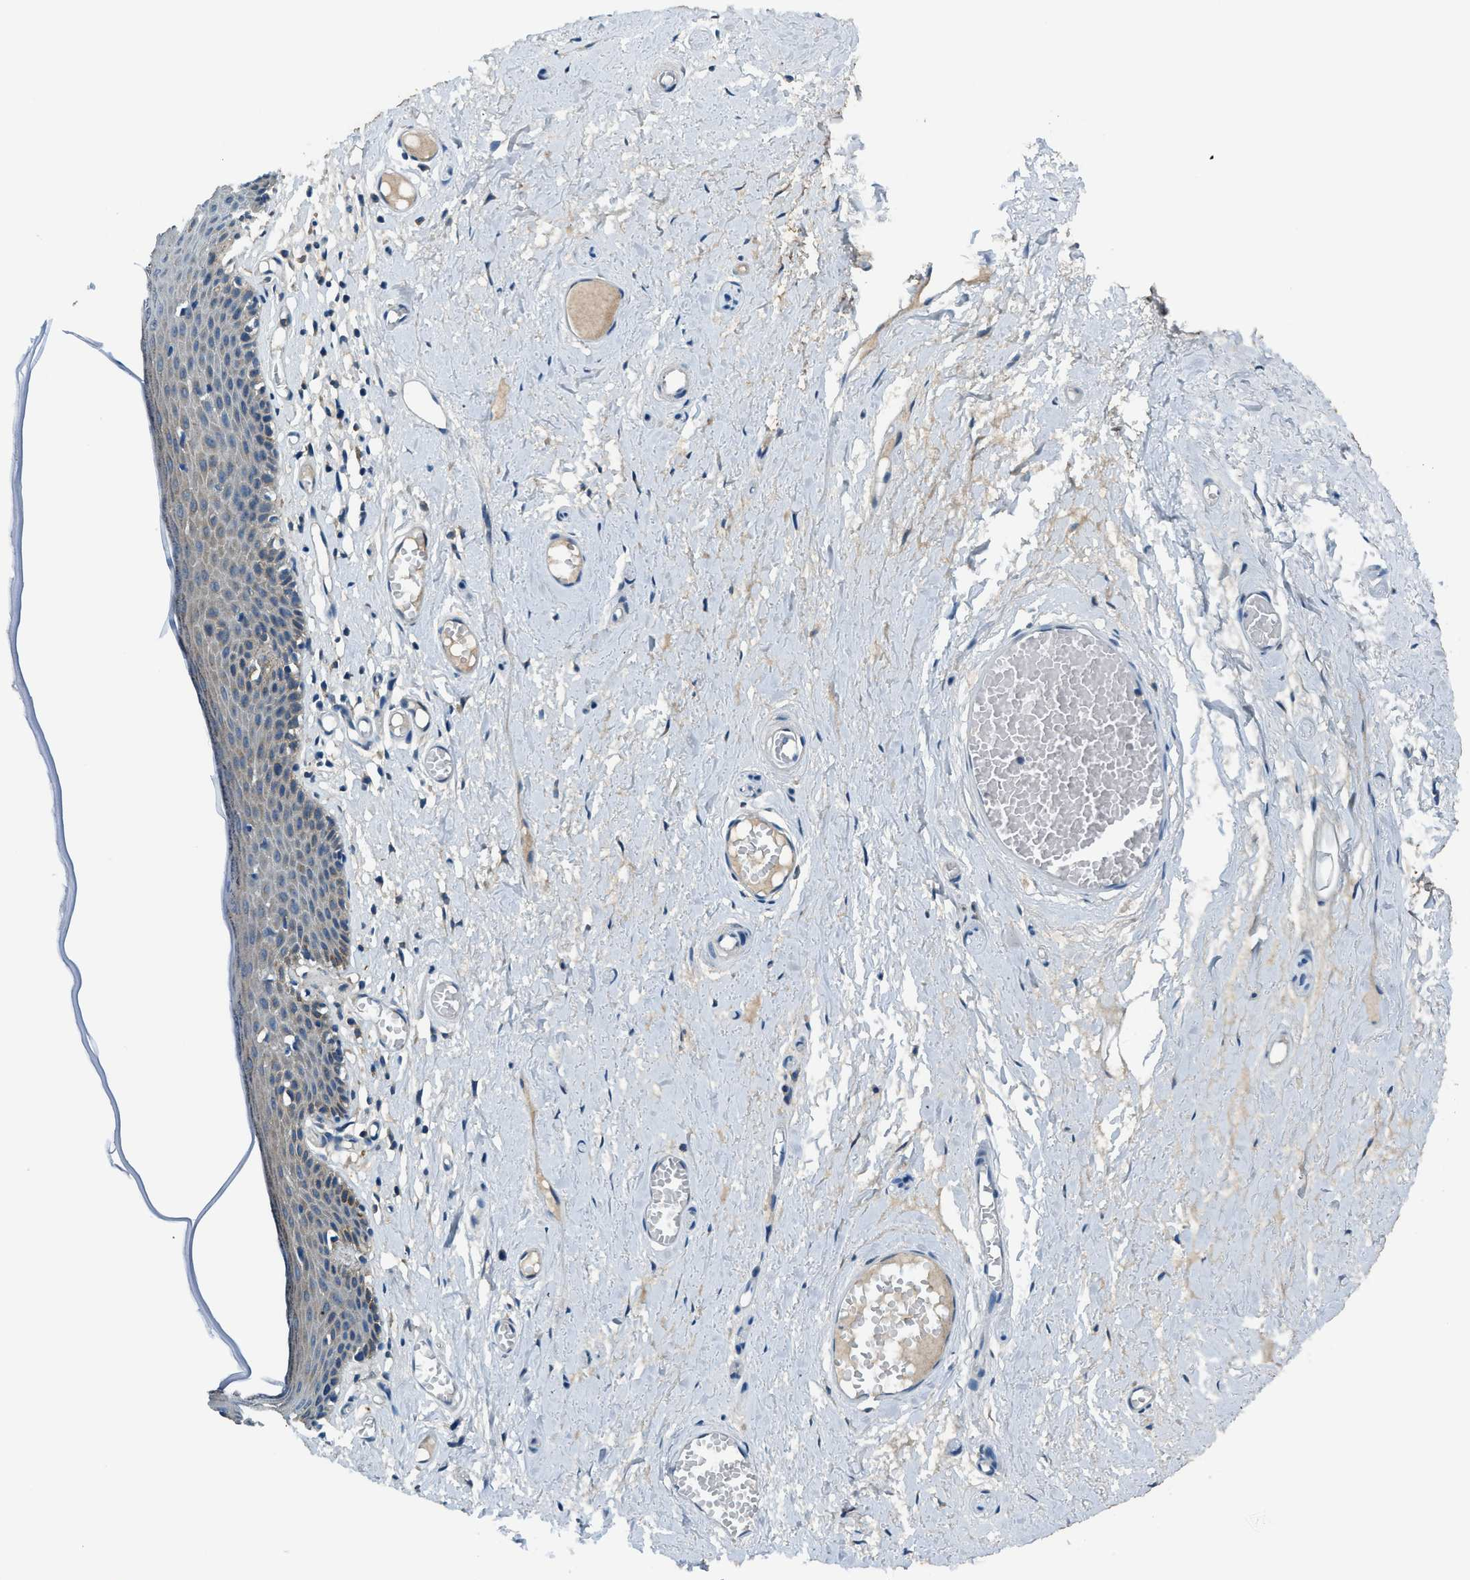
{"staining": {"intensity": "moderate", "quantity": "25%-75%", "location": "cytoplasmic/membranous"}, "tissue": "skin", "cell_type": "Epidermal cells", "image_type": "normal", "snomed": [{"axis": "morphology", "description": "Normal tissue, NOS"}, {"axis": "topography", "description": "Adipose tissue"}, {"axis": "topography", "description": "Vascular tissue"}, {"axis": "topography", "description": "Anal"}, {"axis": "topography", "description": "Peripheral nerve tissue"}], "caption": "Protein analysis of normal skin exhibits moderate cytoplasmic/membranous positivity in approximately 25%-75% of epidermal cells.", "gene": "ARFGAP2", "patient": {"sex": "female", "age": 54}}